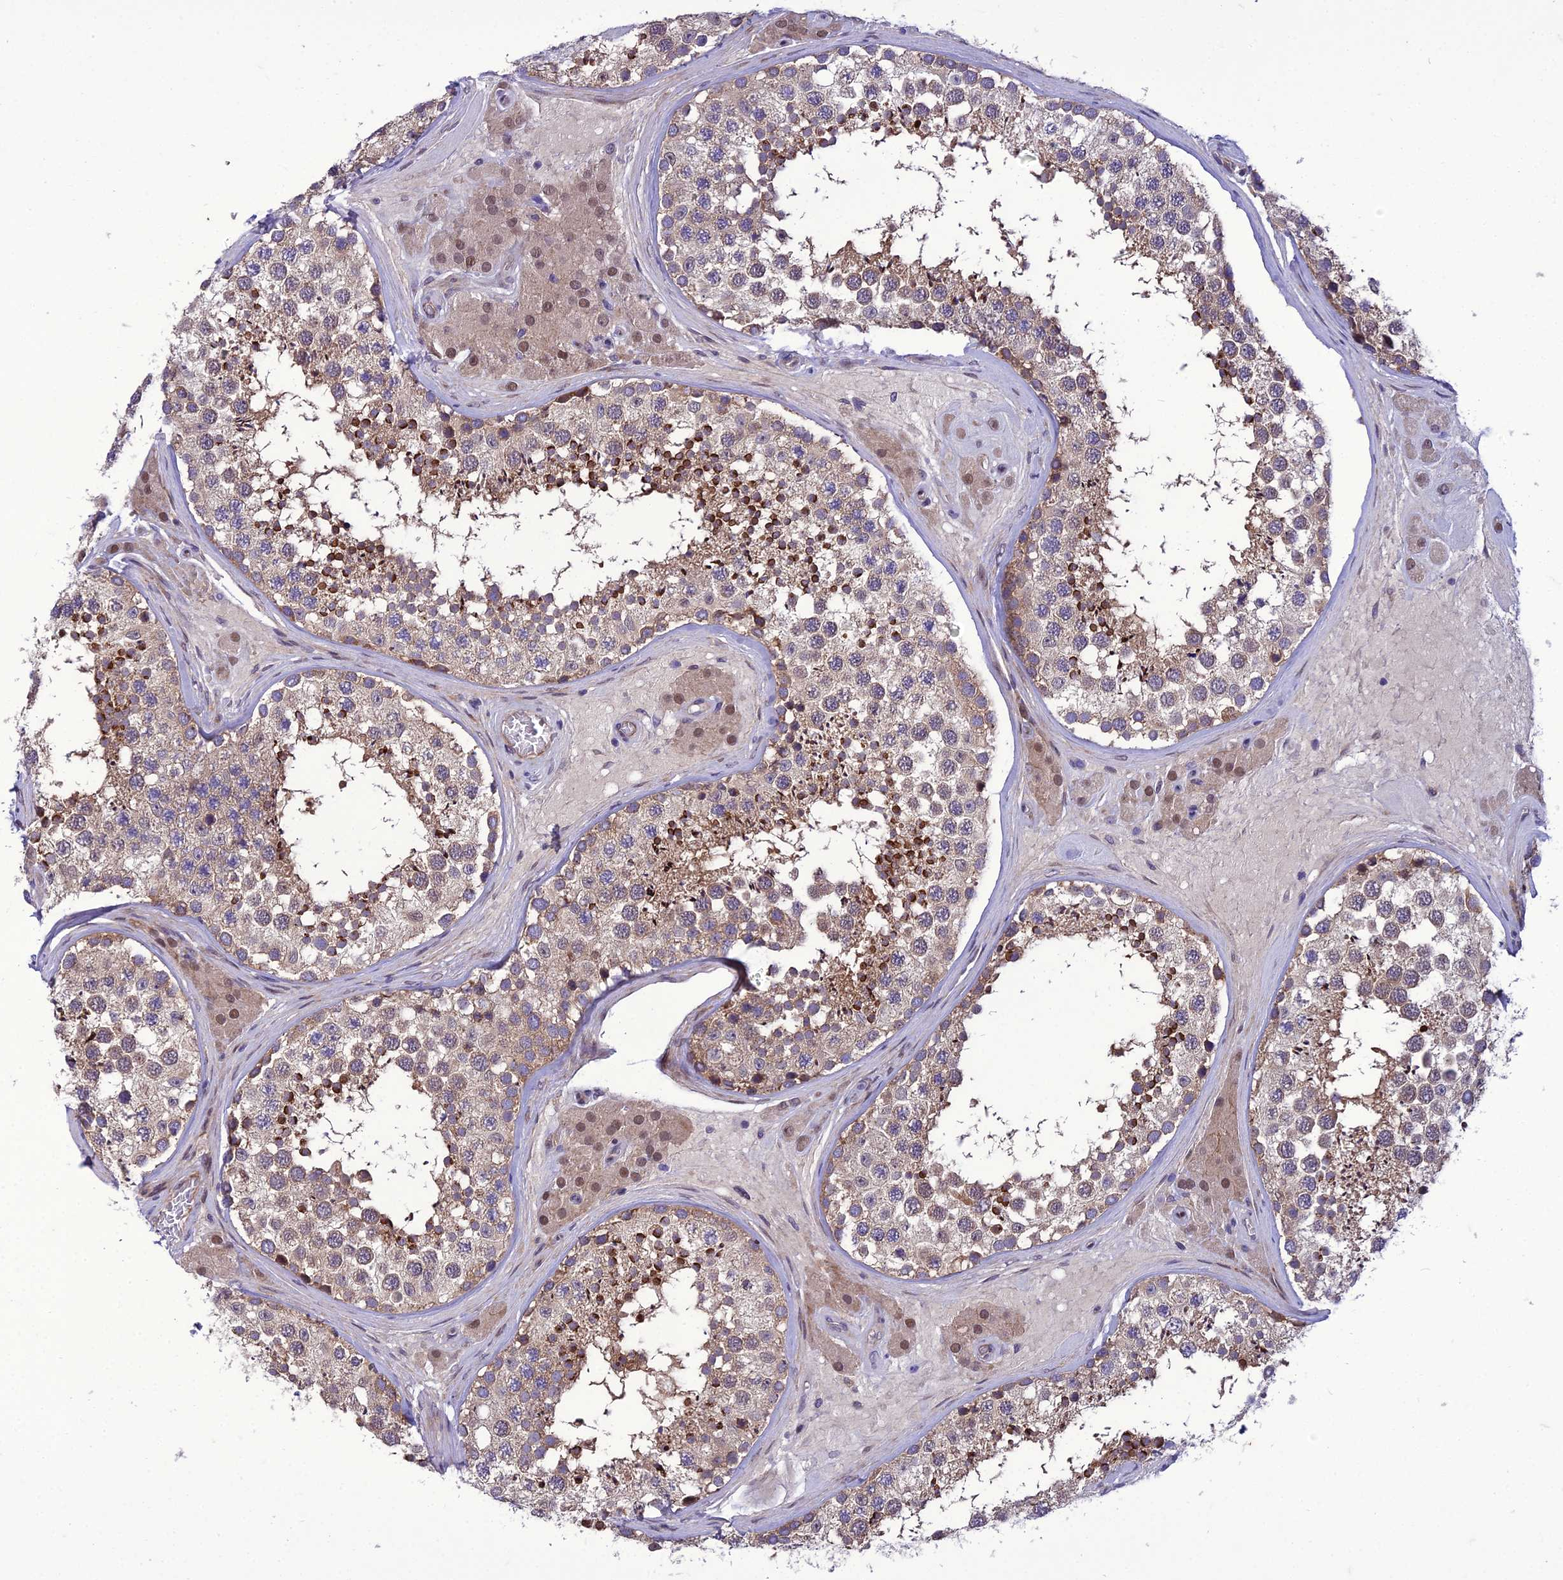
{"staining": {"intensity": "moderate", "quantity": ">75%", "location": "cytoplasmic/membranous"}, "tissue": "testis", "cell_type": "Cells in seminiferous ducts", "image_type": "normal", "snomed": [{"axis": "morphology", "description": "Normal tissue, NOS"}, {"axis": "topography", "description": "Testis"}], "caption": "Brown immunohistochemical staining in unremarkable human testis exhibits moderate cytoplasmic/membranous expression in approximately >75% of cells in seminiferous ducts. The staining was performed using DAB (3,3'-diaminobenzidine), with brown indicating positive protein expression. Nuclei are stained blue with hematoxylin.", "gene": "GAB4", "patient": {"sex": "male", "age": 46}}